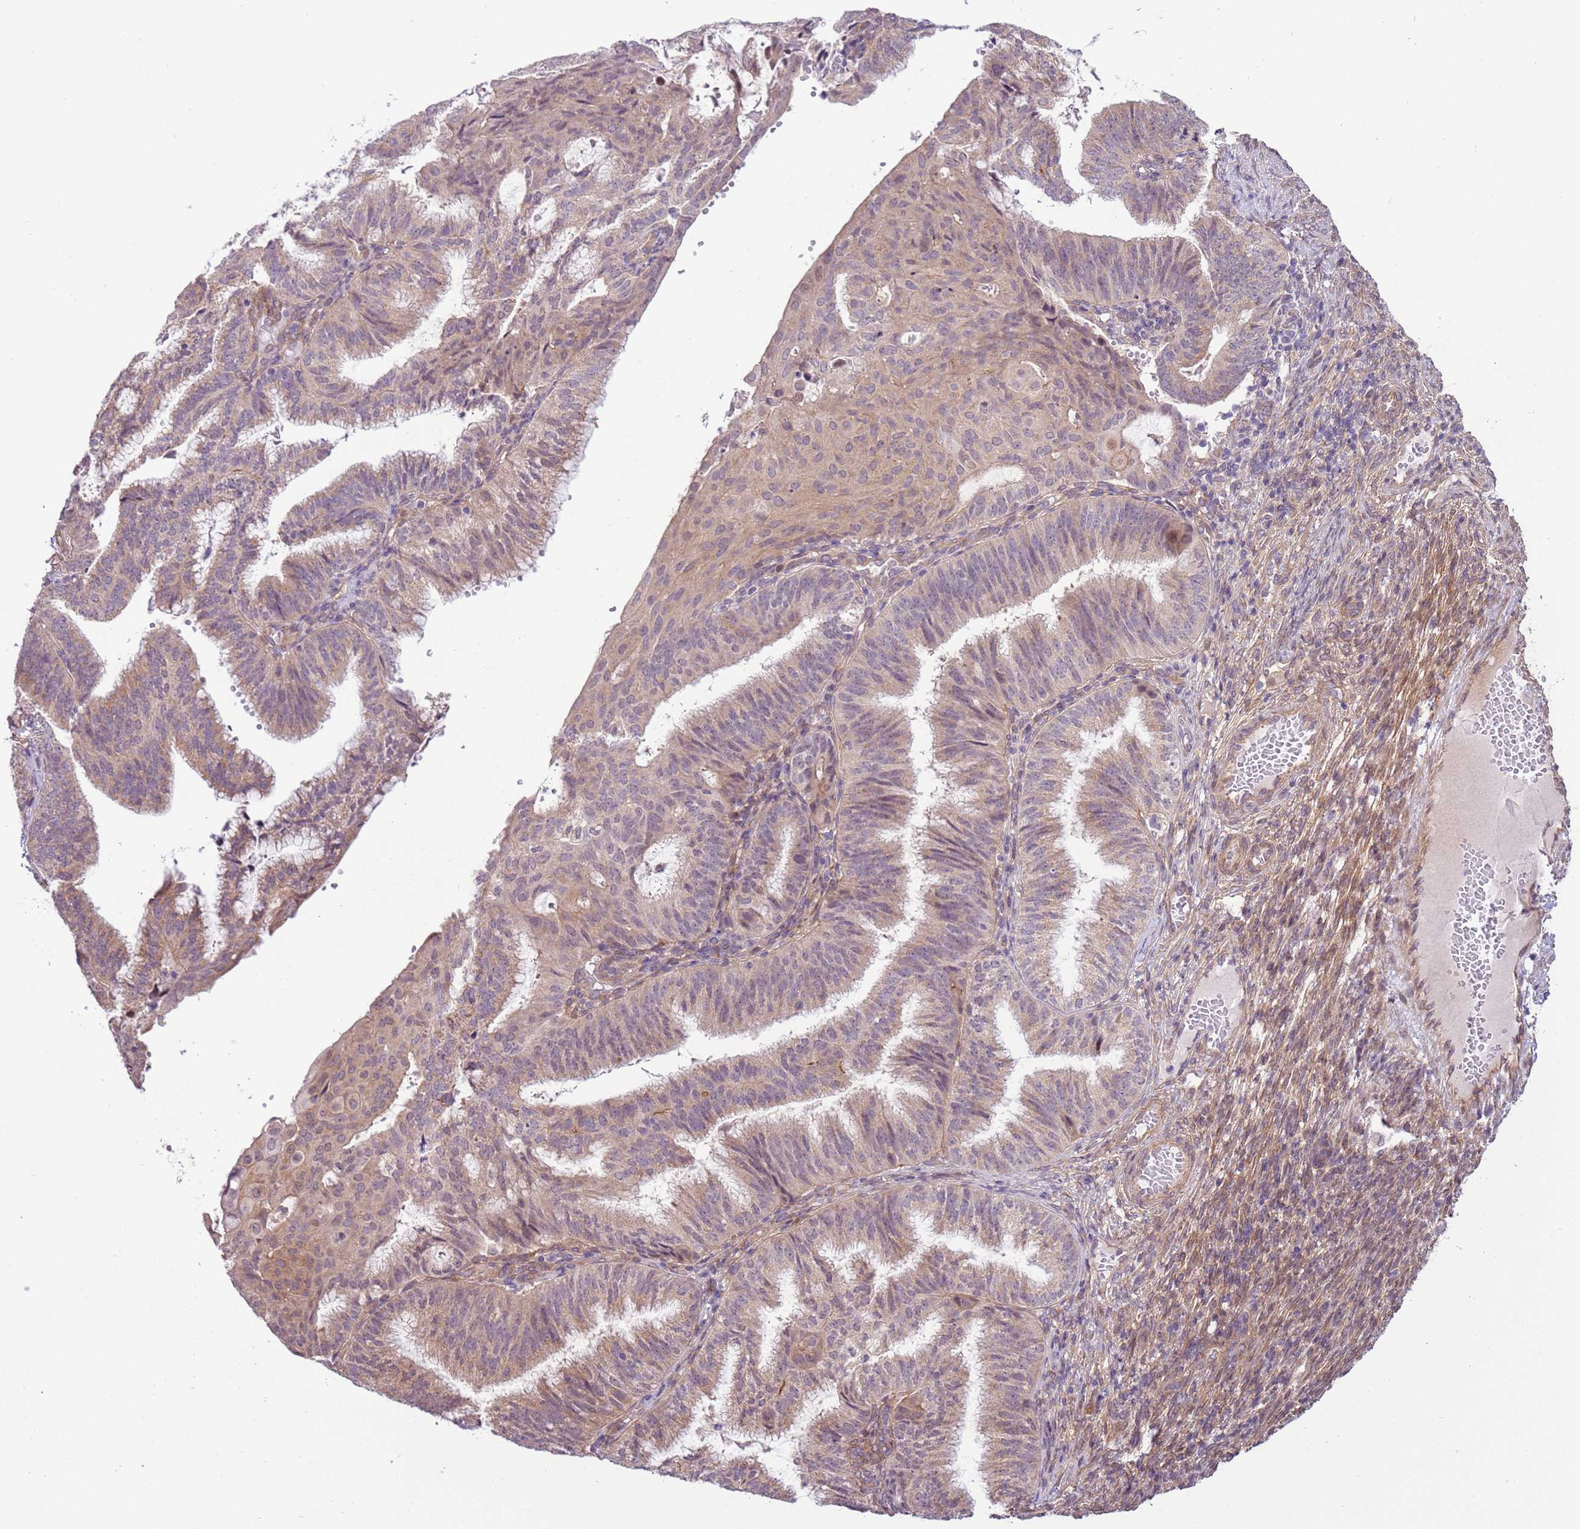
{"staining": {"intensity": "weak", "quantity": "25%-75%", "location": "cytoplasmic/membranous"}, "tissue": "endometrial cancer", "cell_type": "Tumor cells", "image_type": "cancer", "snomed": [{"axis": "morphology", "description": "Adenocarcinoma, NOS"}, {"axis": "topography", "description": "Endometrium"}], "caption": "Endometrial adenocarcinoma stained for a protein (brown) shows weak cytoplasmic/membranous positive positivity in about 25%-75% of tumor cells.", "gene": "SCARA3", "patient": {"sex": "female", "age": 49}}